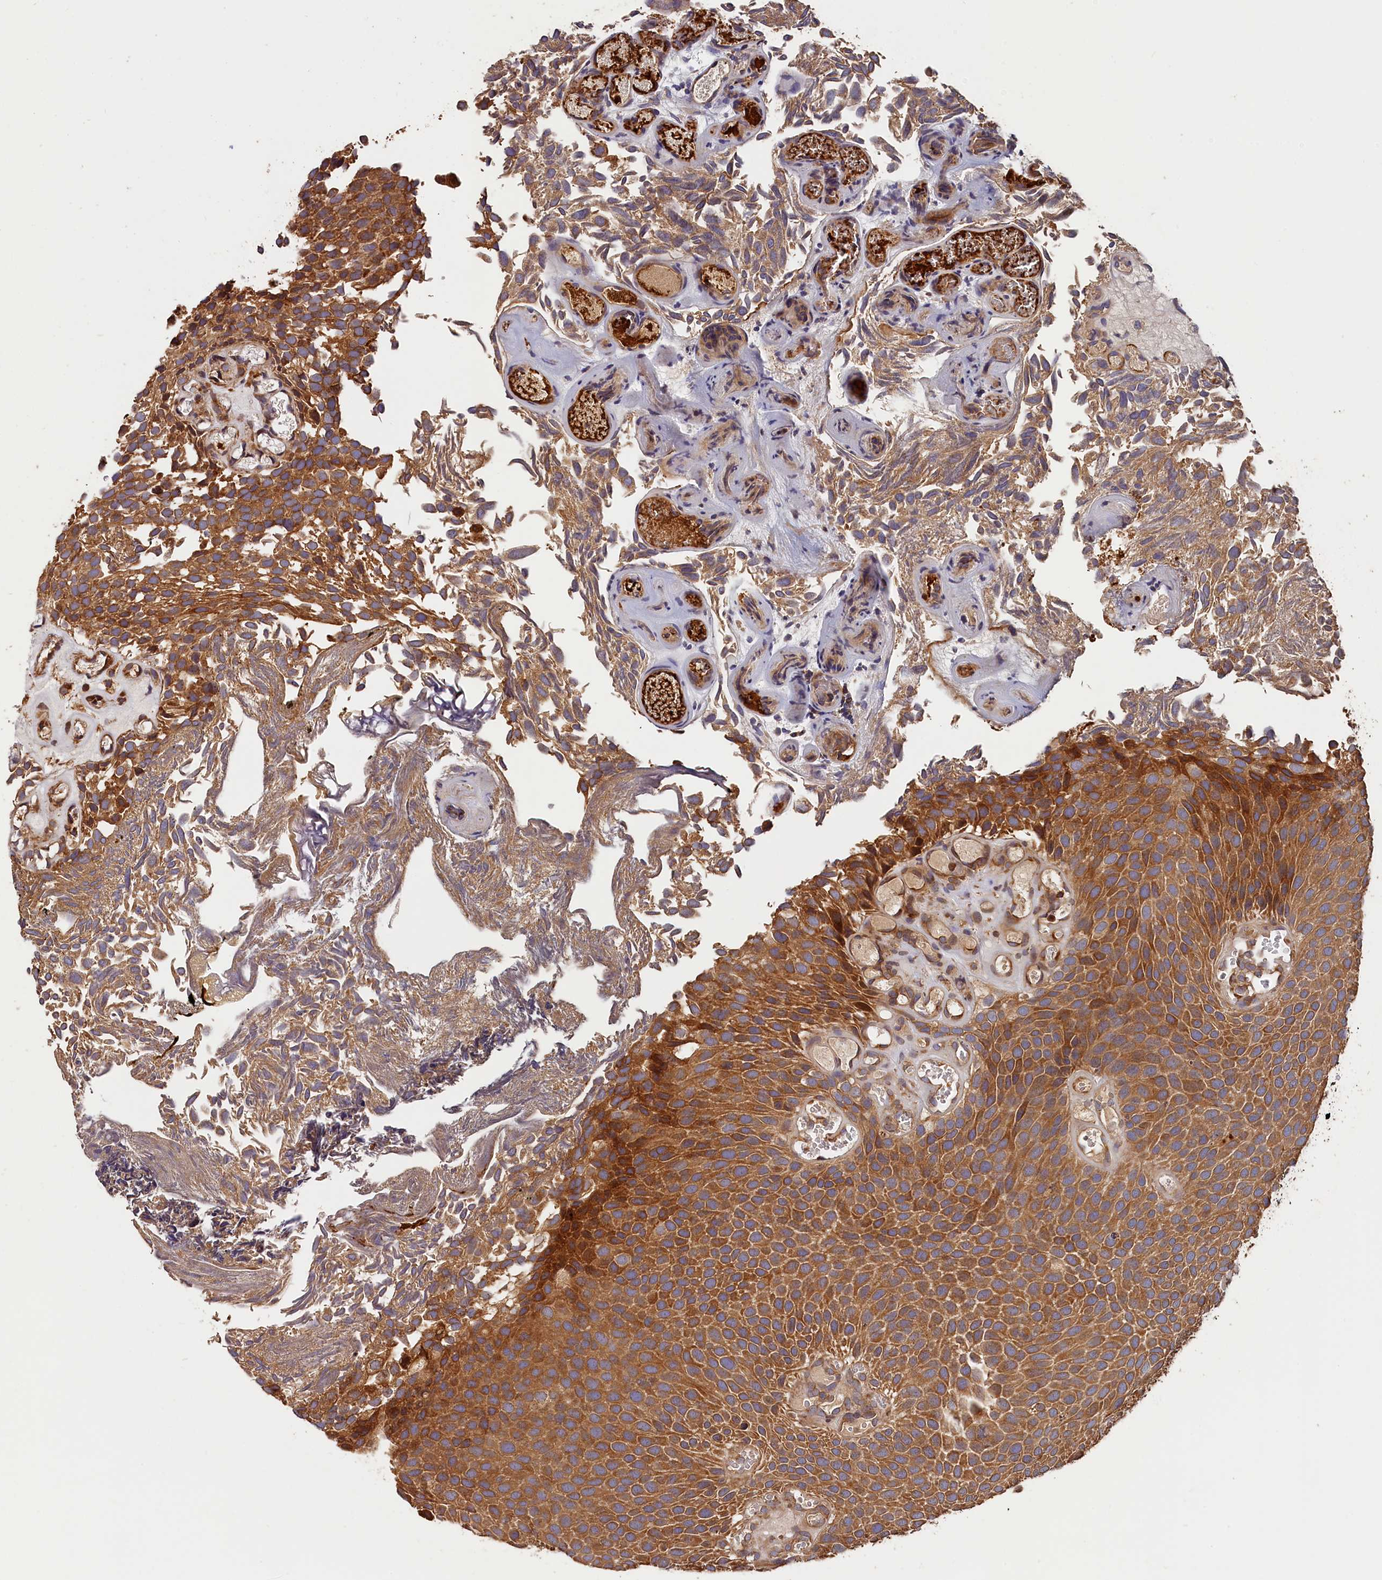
{"staining": {"intensity": "strong", "quantity": ">75%", "location": "cytoplasmic/membranous"}, "tissue": "urothelial cancer", "cell_type": "Tumor cells", "image_type": "cancer", "snomed": [{"axis": "morphology", "description": "Urothelial carcinoma, Low grade"}, {"axis": "topography", "description": "Urinary bladder"}], "caption": "IHC staining of urothelial cancer, which shows high levels of strong cytoplasmic/membranous expression in approximately >75% of tumor cells indicating strong cytoplasmic/membranous protein positivity. The staining was performed using DAB (3,3'-diaminobenzidine) (brown) for protein detection and nuclei were counterstained in hematoxylin (blue).", "gene": "HMOX2", "patient": {"sex": "male", "age": 89}}